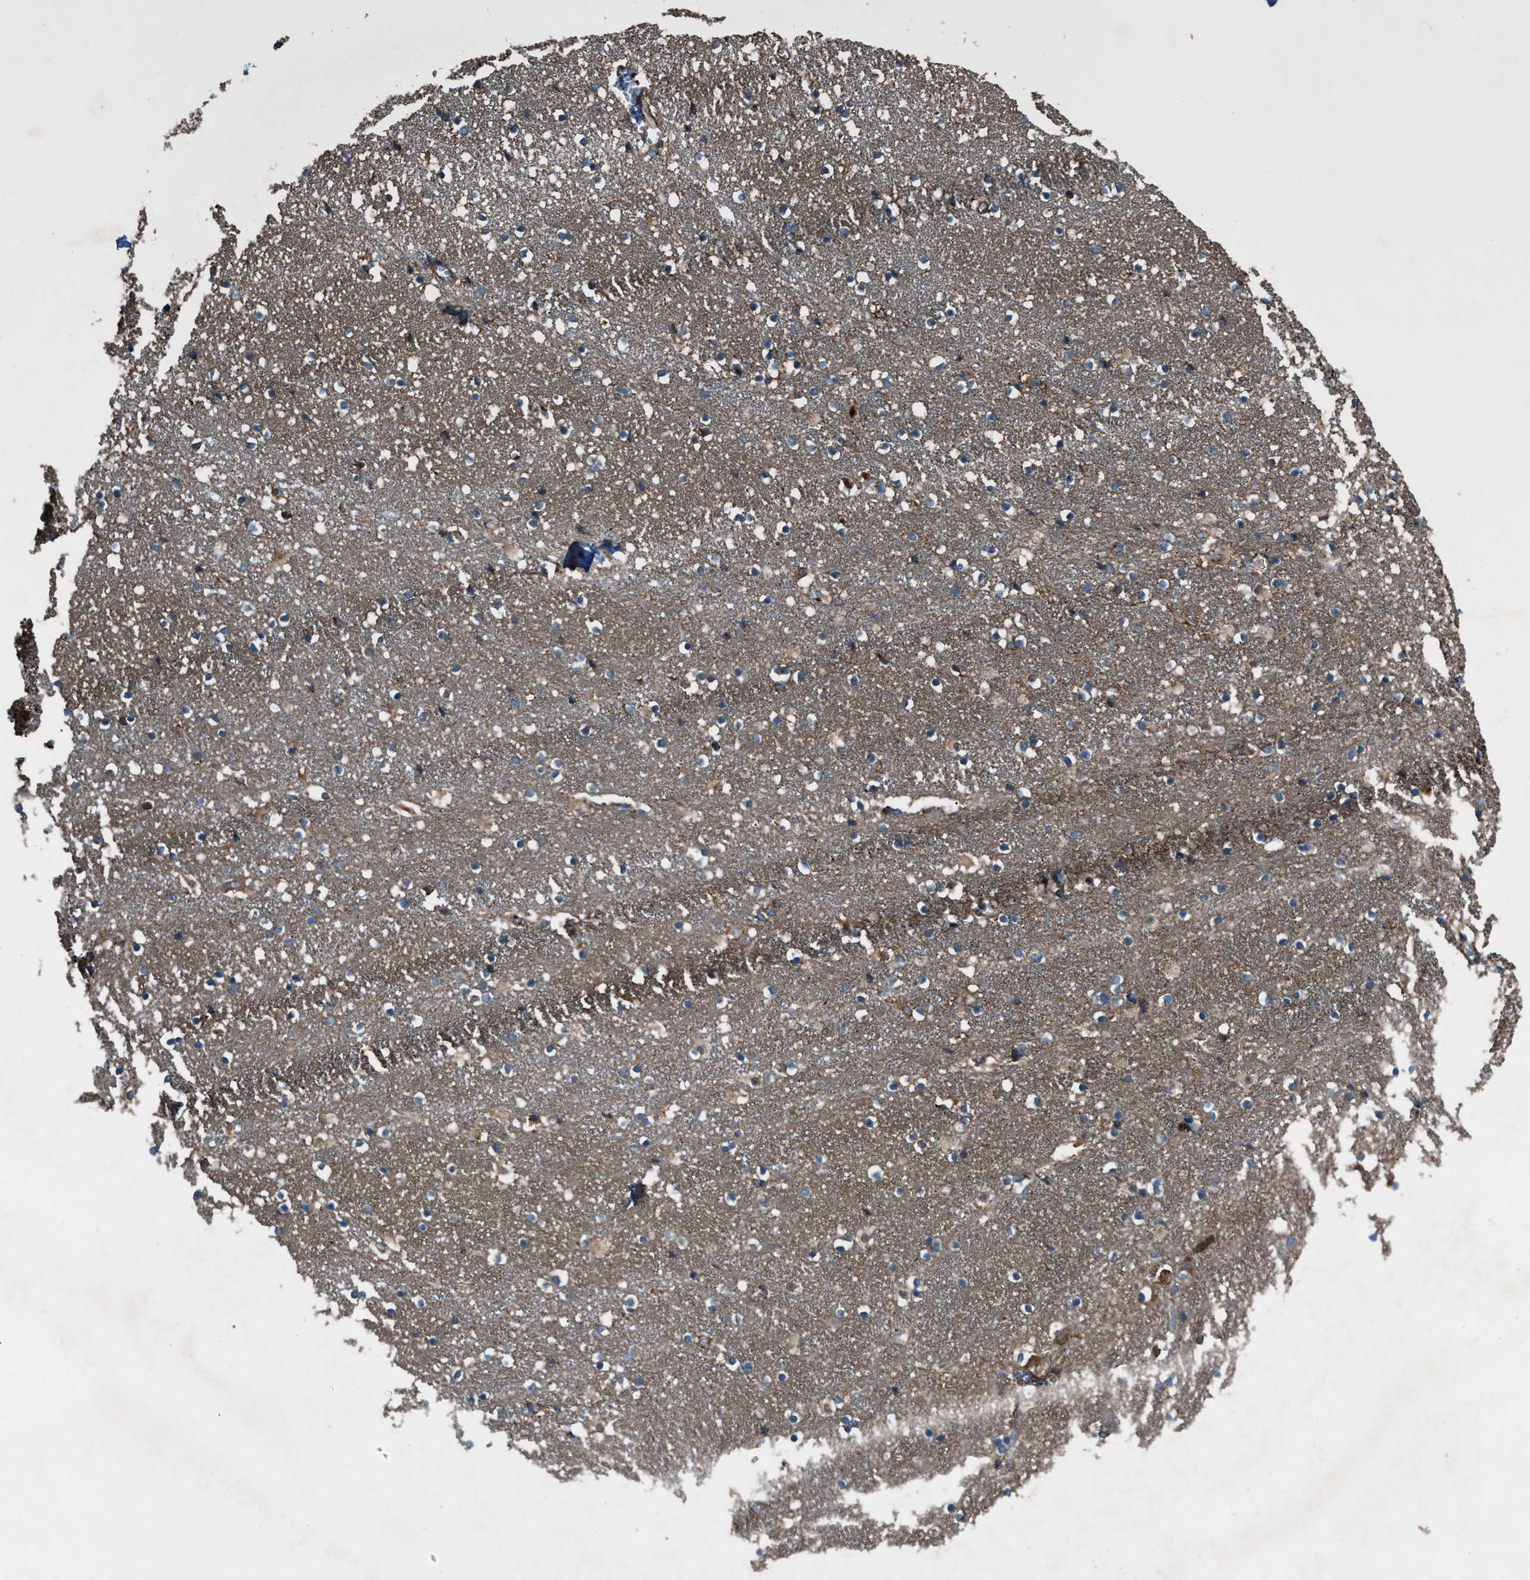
{"staining": {"intensity": "moderate", "quantity": "25%-75%", "location": "cytoplasmic/membranous"}, "tissue": "caudate", "cell_type": "Glial cells", "image_type": "normal", "snomed": [{"axis": "morphology", "description": "Normal tissue, NOS"}, {"axis": "topography", "description": "Lateral ventricle wall"}], "caption": "Immunohistochemical staining of normal human caudate exhibits 25%-75% levels of moderate cytoplasmic/membranous protein positivity in about 25%-75% of glial cells.", "gene": "TRPC1", "patient": {"sex": "male", "age": 45}}